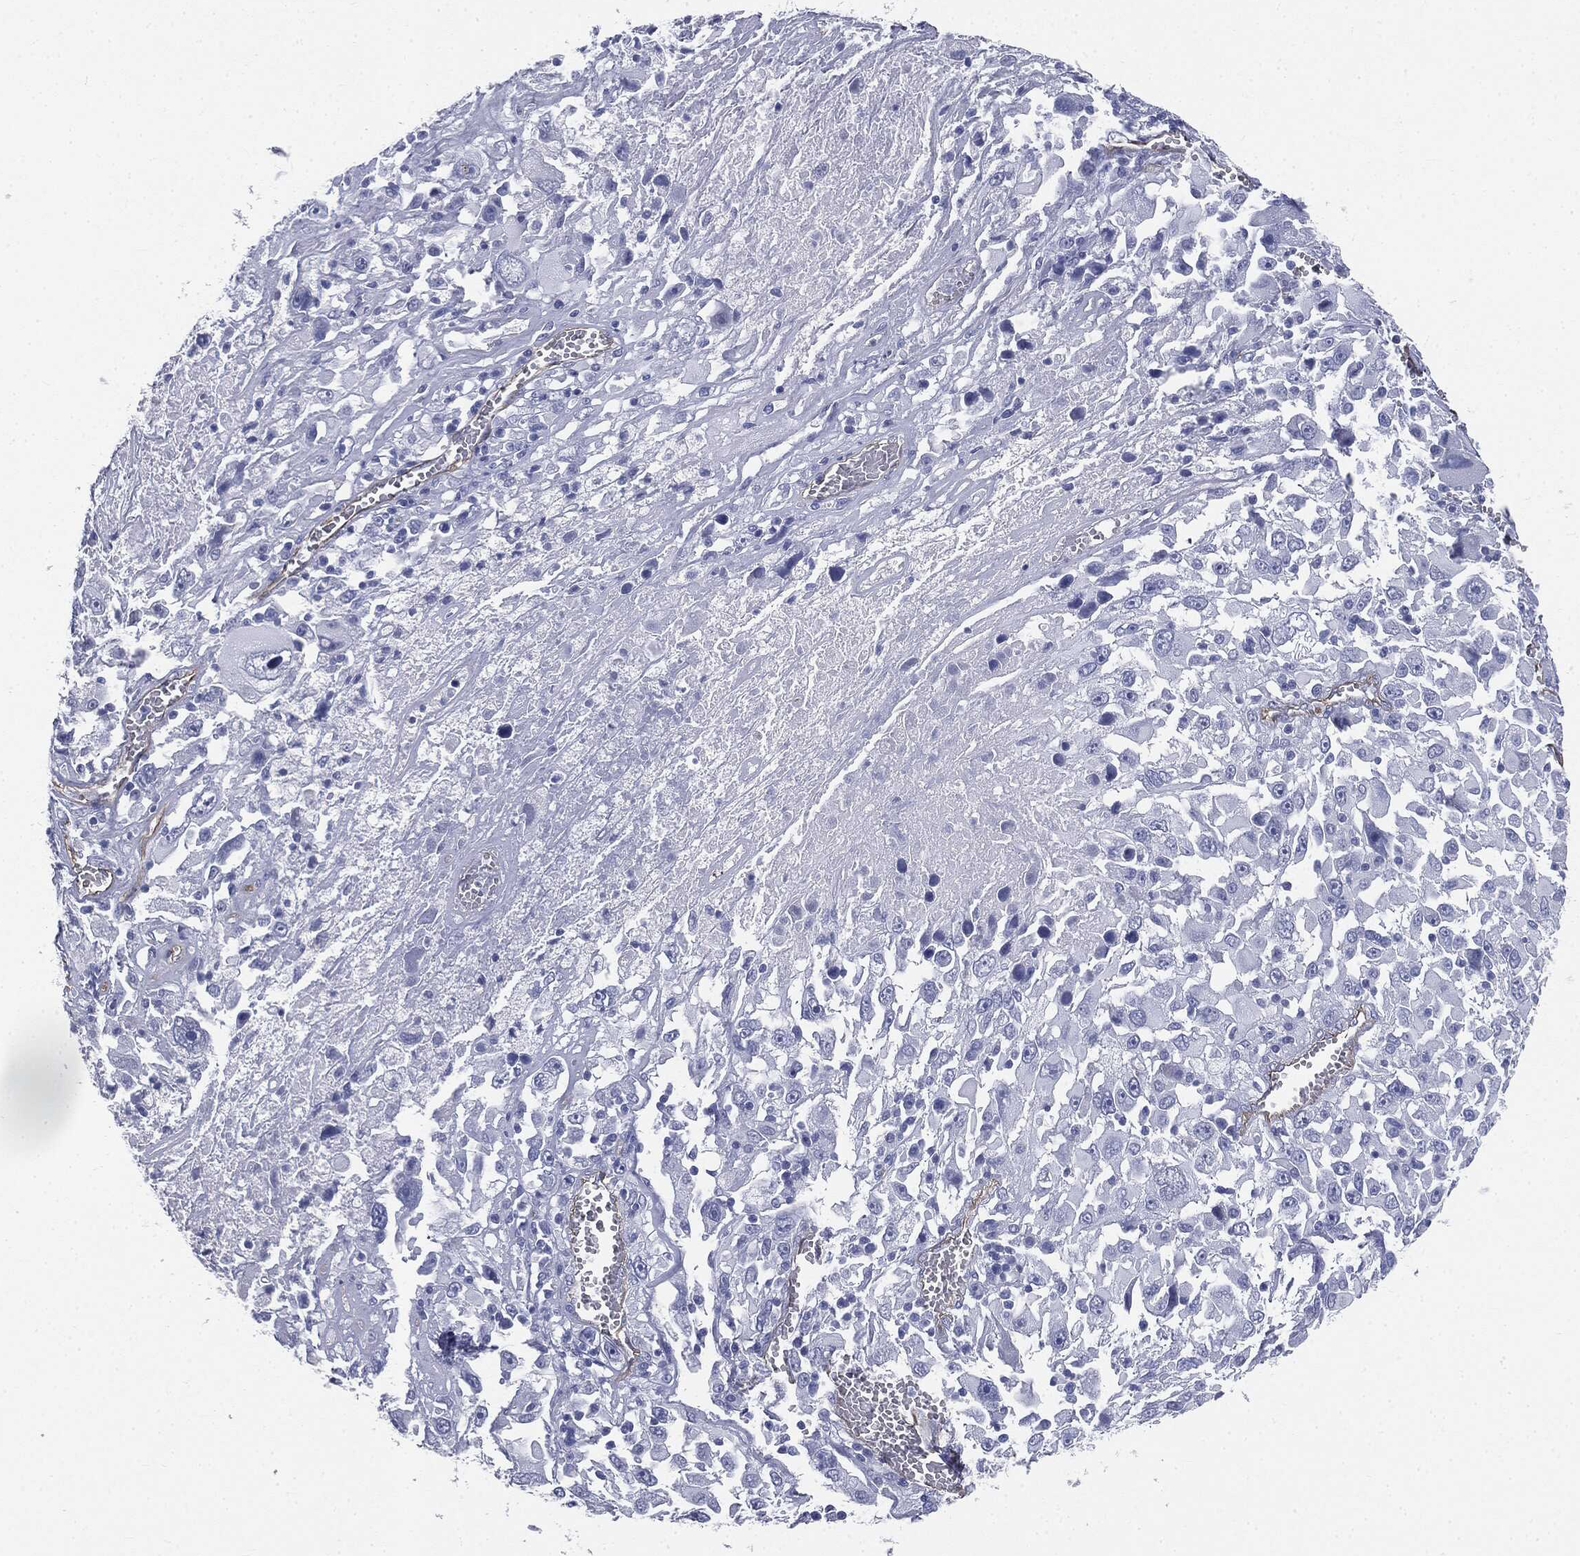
{"staining": {"intensity": "negative", "quantity": "none", "location": "none"}, "tissue": "melanoma", "cell_type": "Tumor cells", "image_type": "cancer", "snomed": [{"axis": "morphology", "description": "Malignant melanoma, Metastatic site"}, {"axis": "topography", "description": "Soft tissue"}], "caption": "Immunohistochemistry (IHC) of malignant melanoma (metastatic site) shows no positivity in tumor cells. The staining was performed using DAB (3,3'-diaminobenzidine) to visualize the protein expression in brown, while the nuclei were stained in blue with hematoxylin (Magnification: 20x).", "gene": "MUC5AC", "patient": {"sex": "male", "age": 50}}